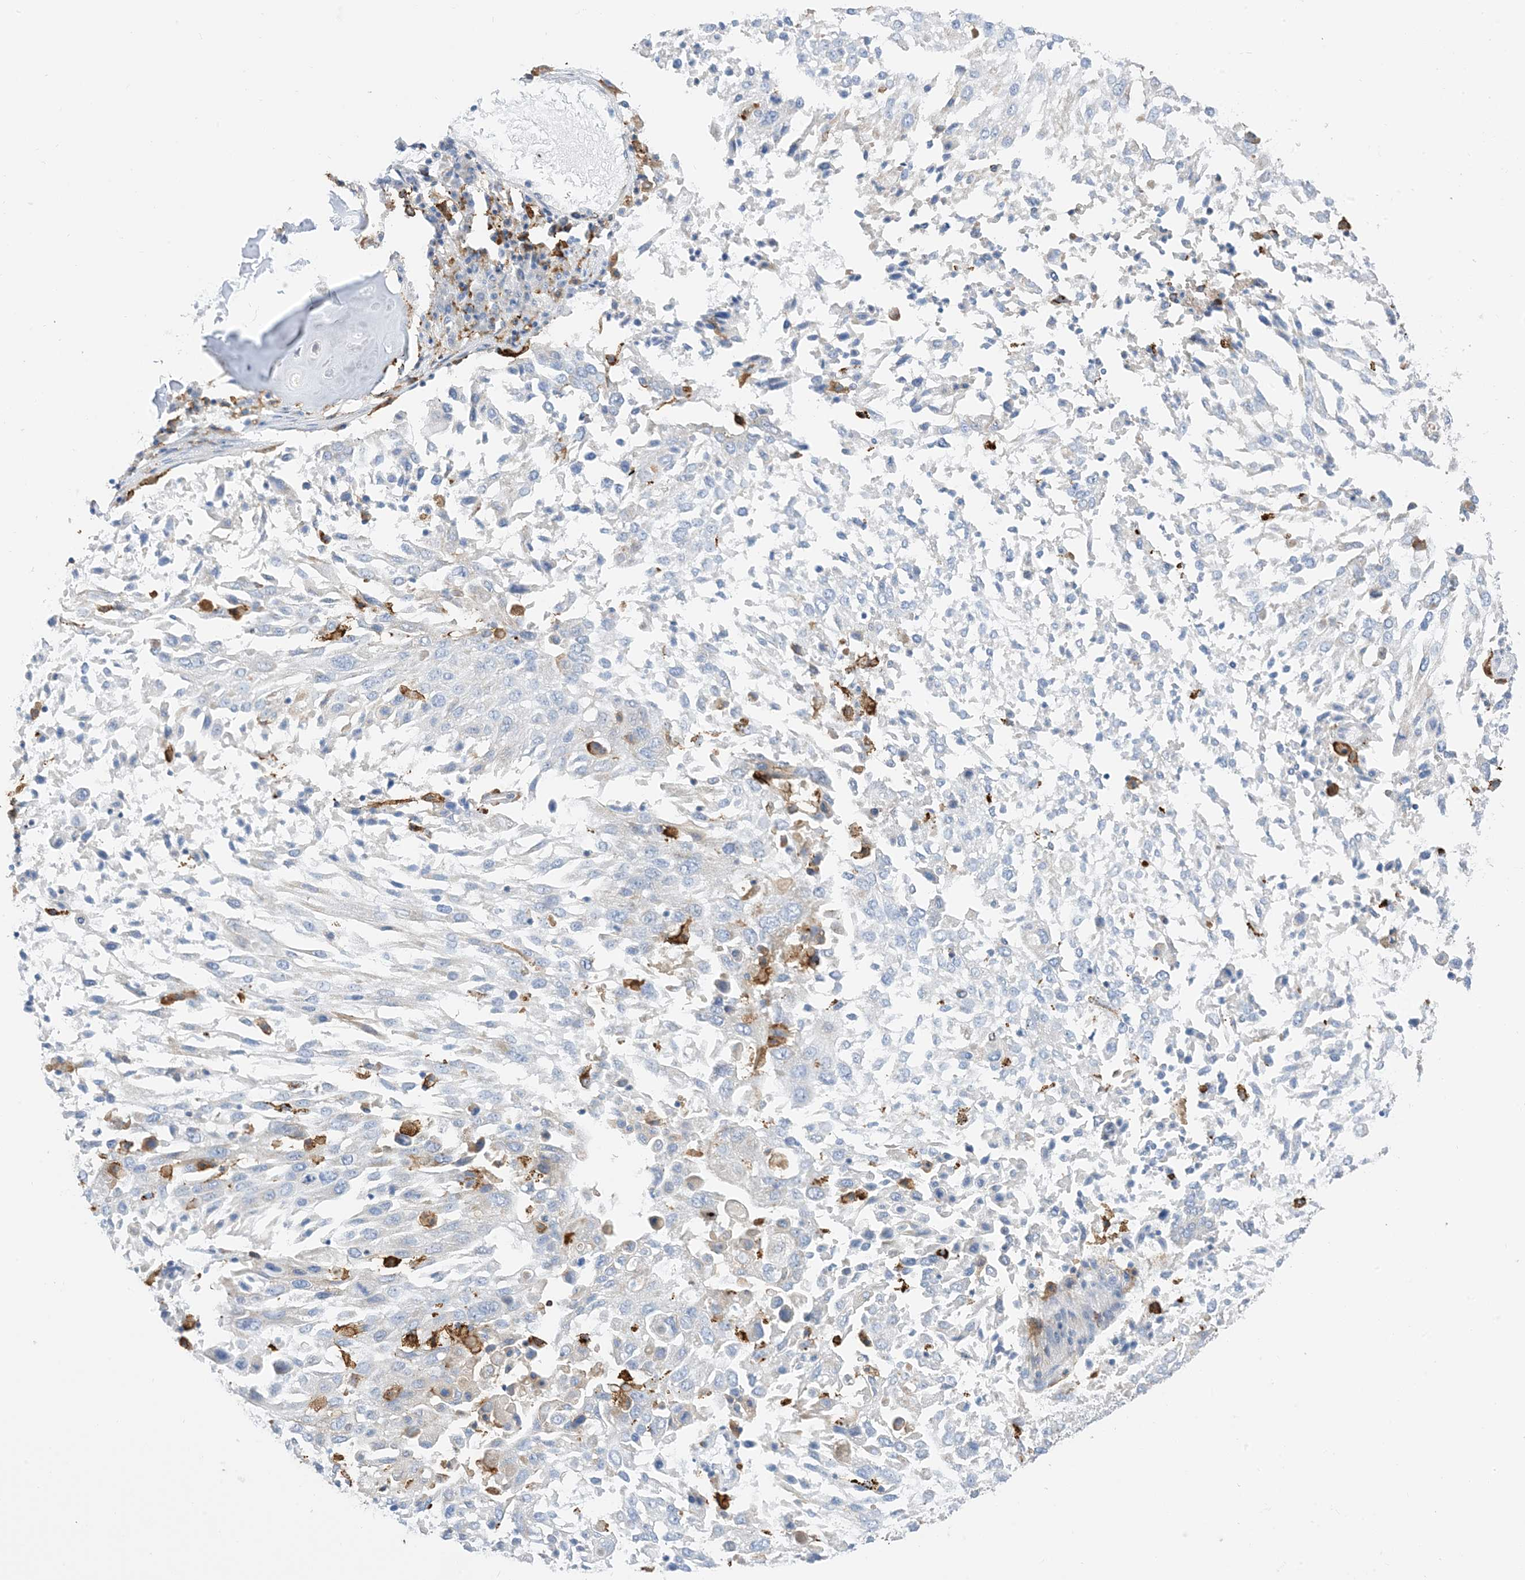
{"staining": {"intensity": "negative", "quantity": "none", "location": "none"}, "tissue": "lung cancer", "cell_type": "Tumor cells", "image_type": "cancer", "snomed": [{"axis": "morphology", "description": "Squamous cell carcinoma, NOS"}, {"axis": "topography", "description": "Lung"}], "caption": "This is an immunohistochemistry image of lung cancer. There is no positivity in tumor cells.", "gene": "DPH3", "patient": {"sex": "male", "age": 65}}